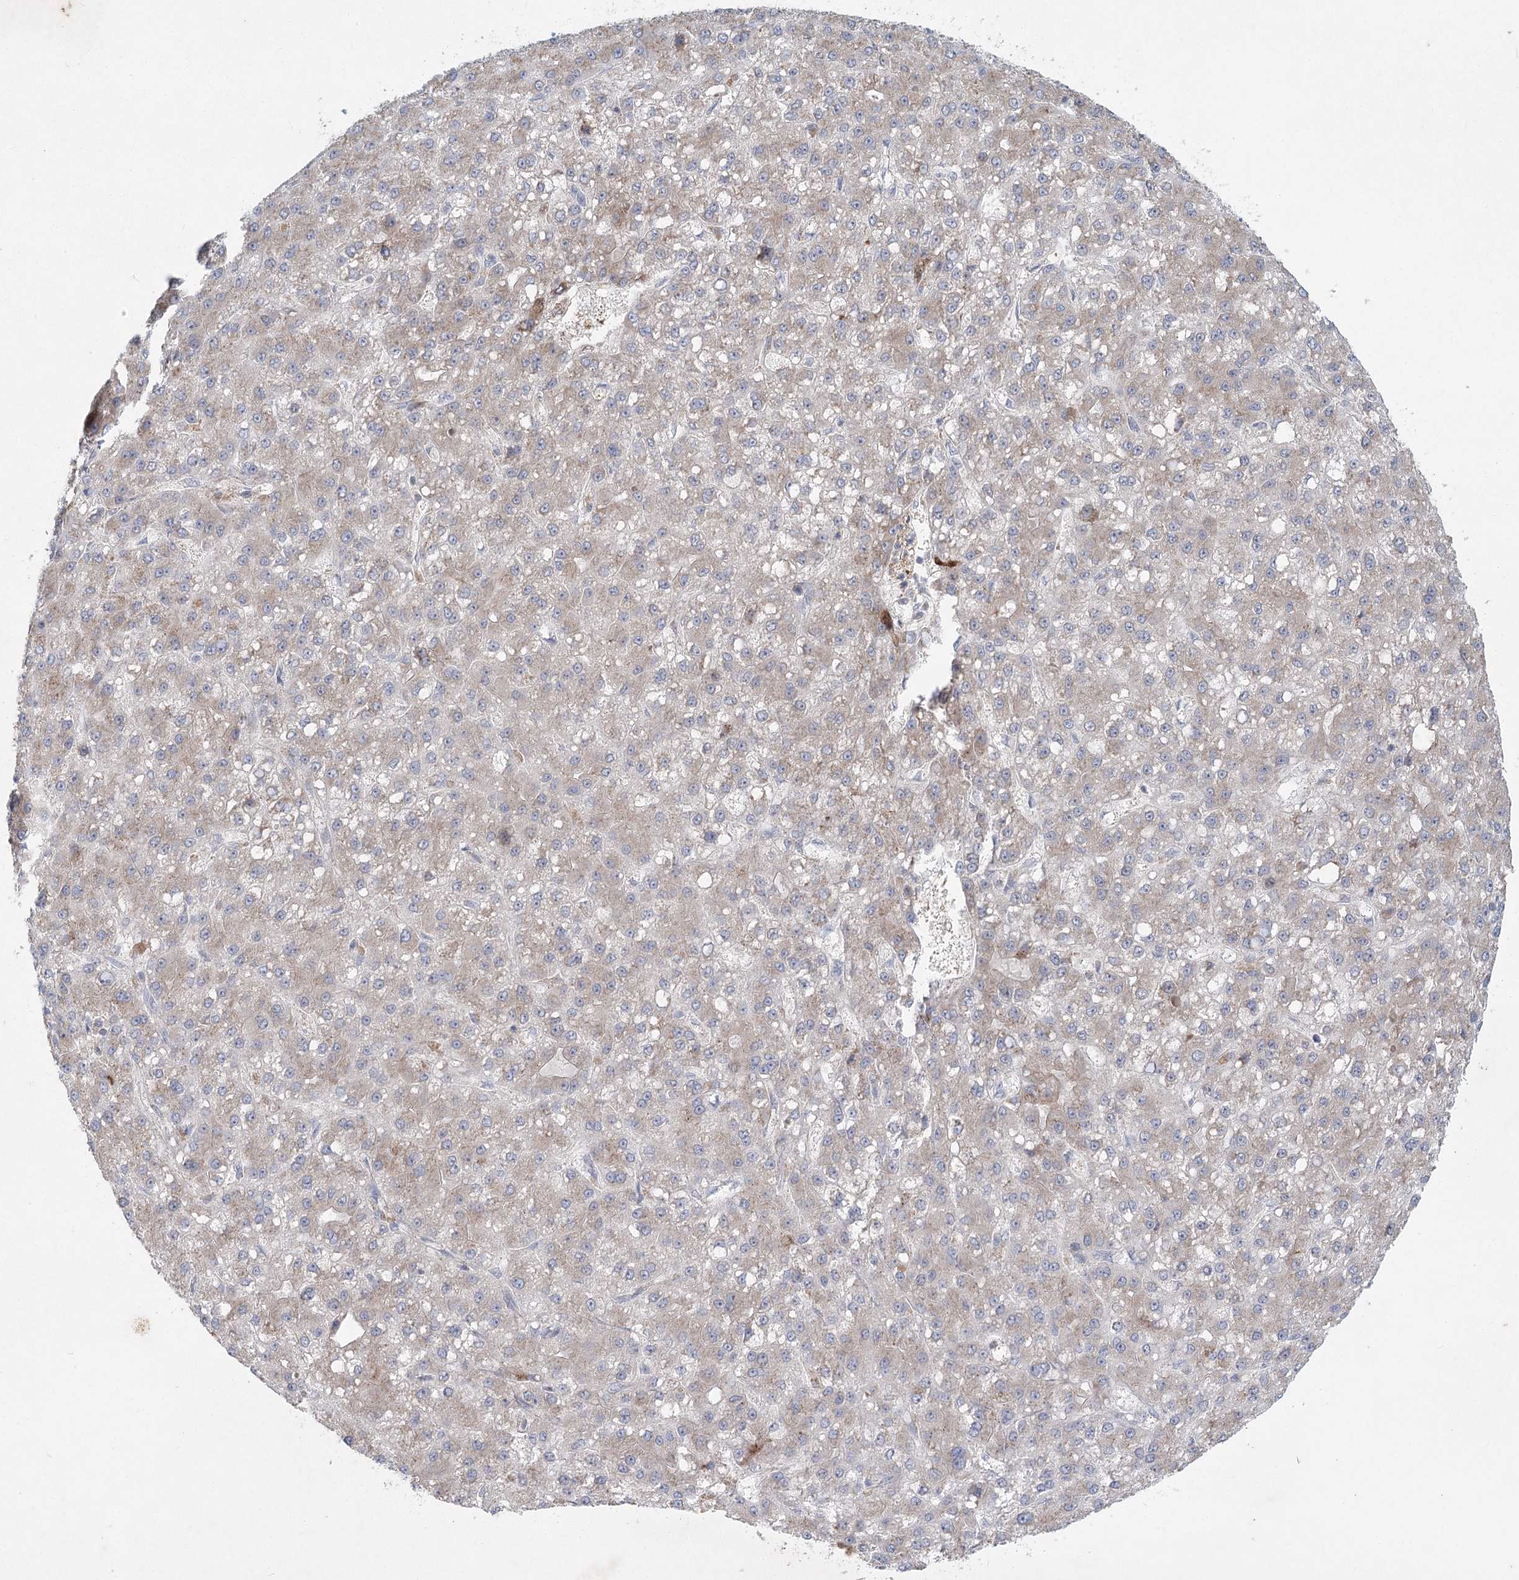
{"staining": {"intensity": "weak", "quantity": ">75%", "location": "cytoplasmic/membranous"}, "tissue": "liver cancer", "cell_type": "Tumor cells", "image_type": "cancer", "snomed": [{"axis": "morphology", "description": "Carcinoma, Hepatocellular, NOS"}, {"axis": "topography", "description": "Liver"}], "caption": "A micrograph showing weak cytoplasmic/membranous positivity in about >75% of tumor cells in liver cancer (hepatocellular carcinoma), as visualized by brown immunohistochemical staining.", "gene": "FAM110C", "patient": {"sex": "male", "age": 67}}